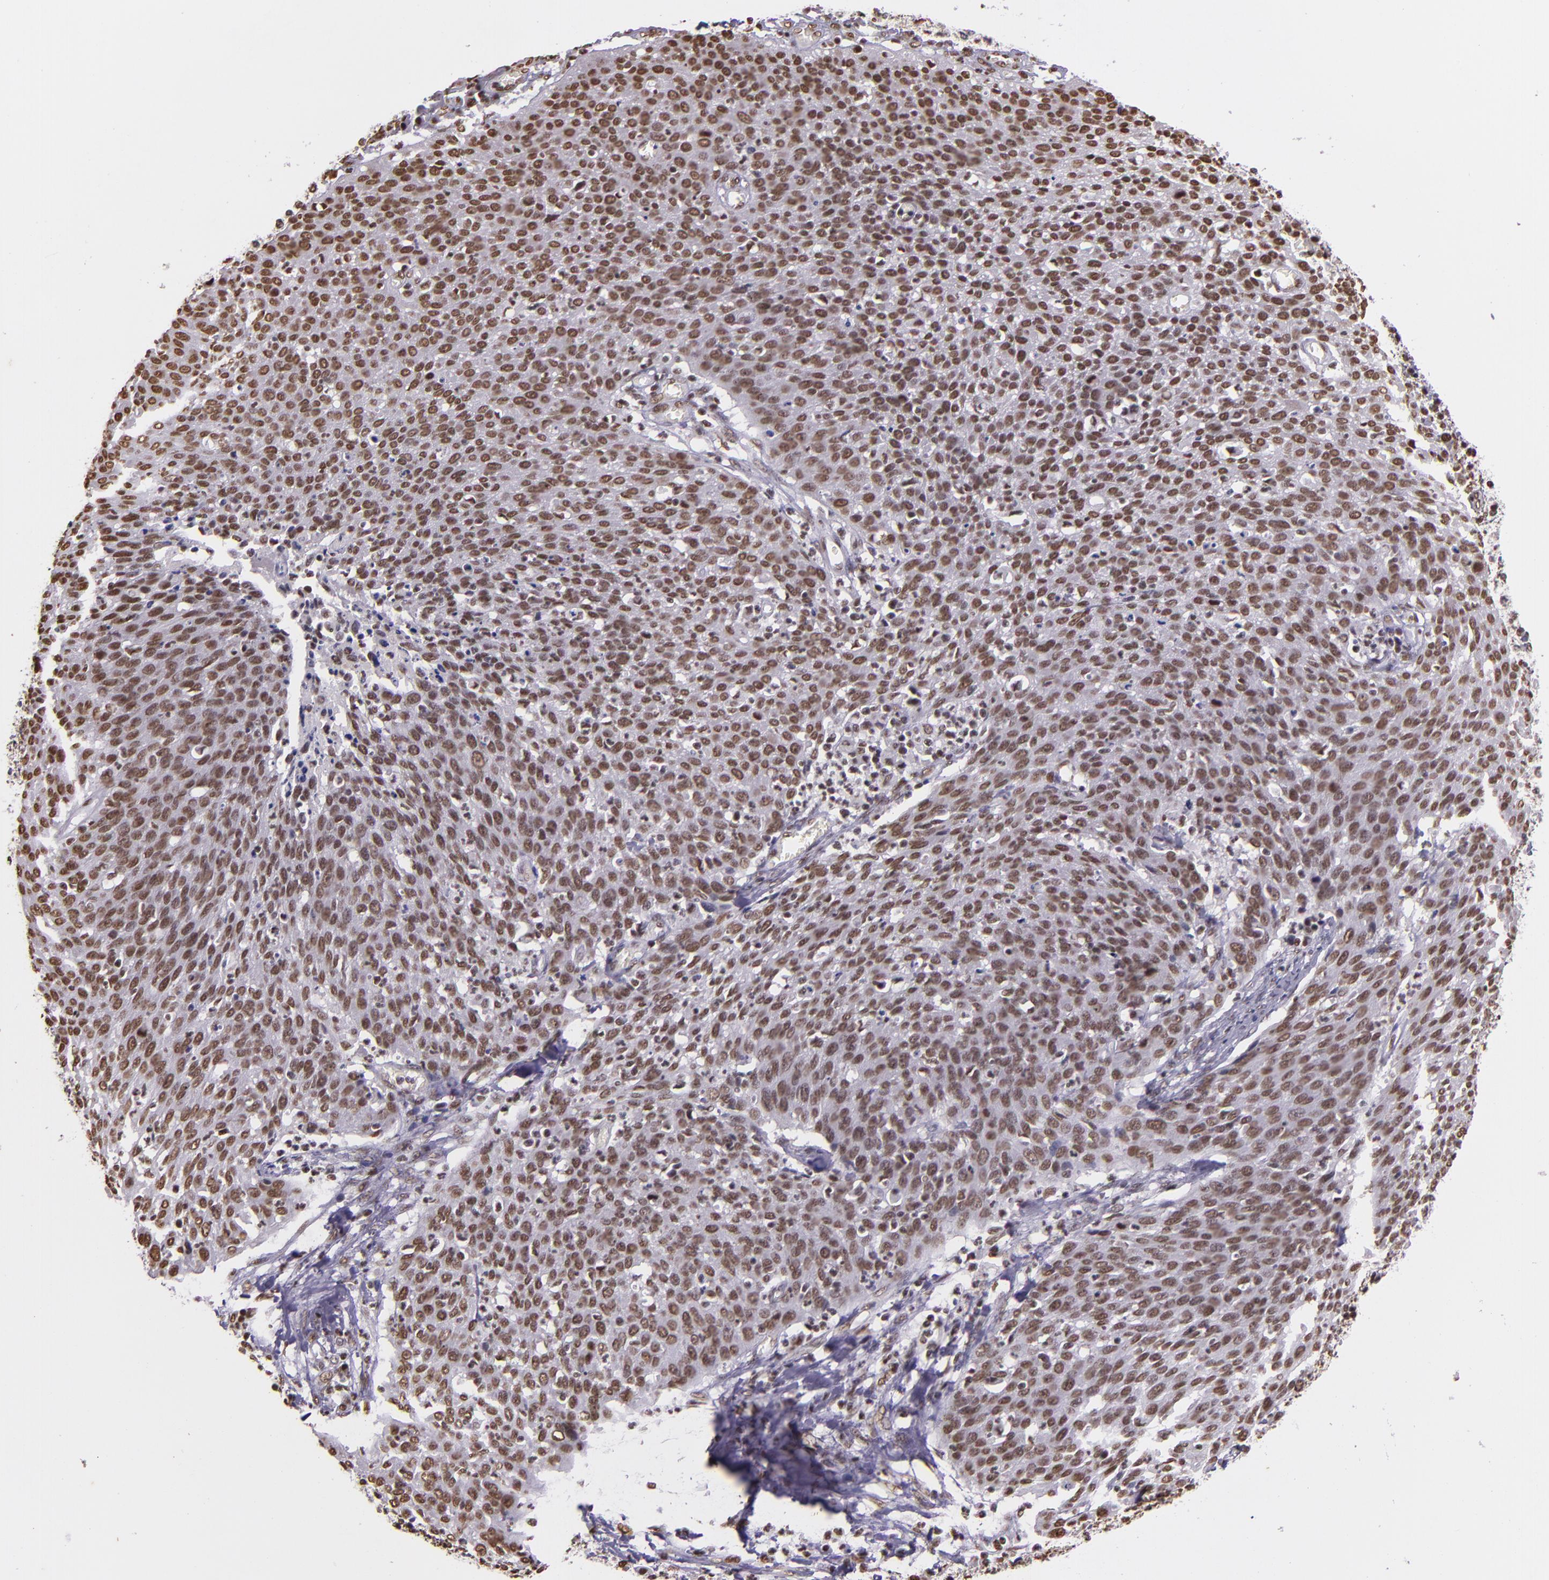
{"staining": {"intensity": "moderate", "quantity": ">75%", "location": "nuclear"}, "tissue": "cervical cancer", "cell_type": "Tumor cells", "image_type": "cancer", "snomed": [{"axis": "morphology", "description": "Squamous cell carcinoma, NOS"}, {"axis": "topography", "description": "Cervix"}], "caption": "DAB immunohistochemical staining of human cervical squamous cell carcinoma demonstrates moderate nuclear protein expression in approximately >75% of tumor cells.", "gene": "USF1", "patient": {"sex": "female", "age": 38}}